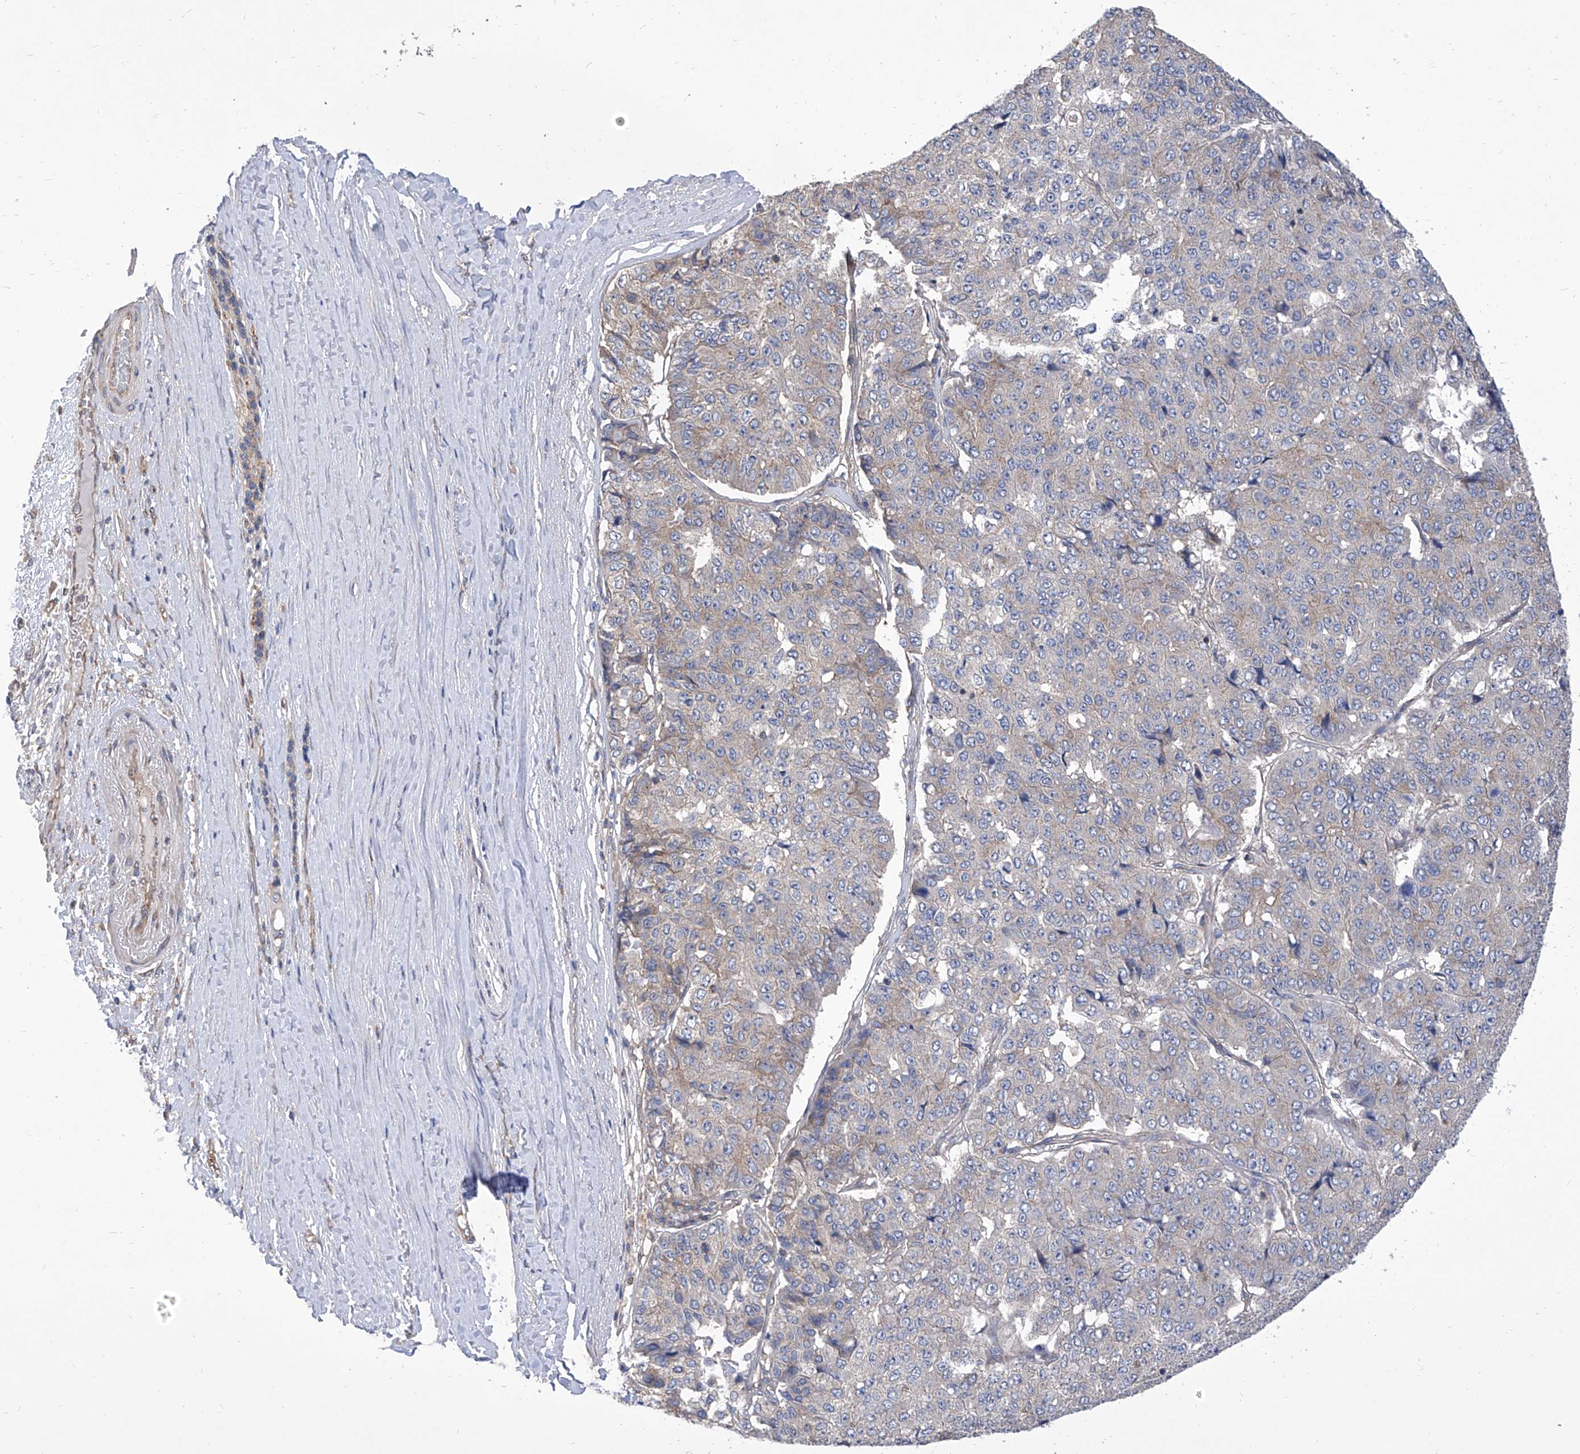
{"staining": {"intensity": "negative", "quantity": "none", "location": "none"}, "tissue": "pancreatic cancer", "cell_type": "Tumor cells", "image_type": "cancer", "snomed": [{"axis": "morphology", "description": "Adenocarcinoma, NOS"}, {"axis": "topography", "description": "Pancreas"}], "caption": "Tumor cells are negative for brown protein staining in pancreatic cancer (adenocarcinoma).", "gene": "TJAP1", "patient": {"sex": "male", "age": 50}}